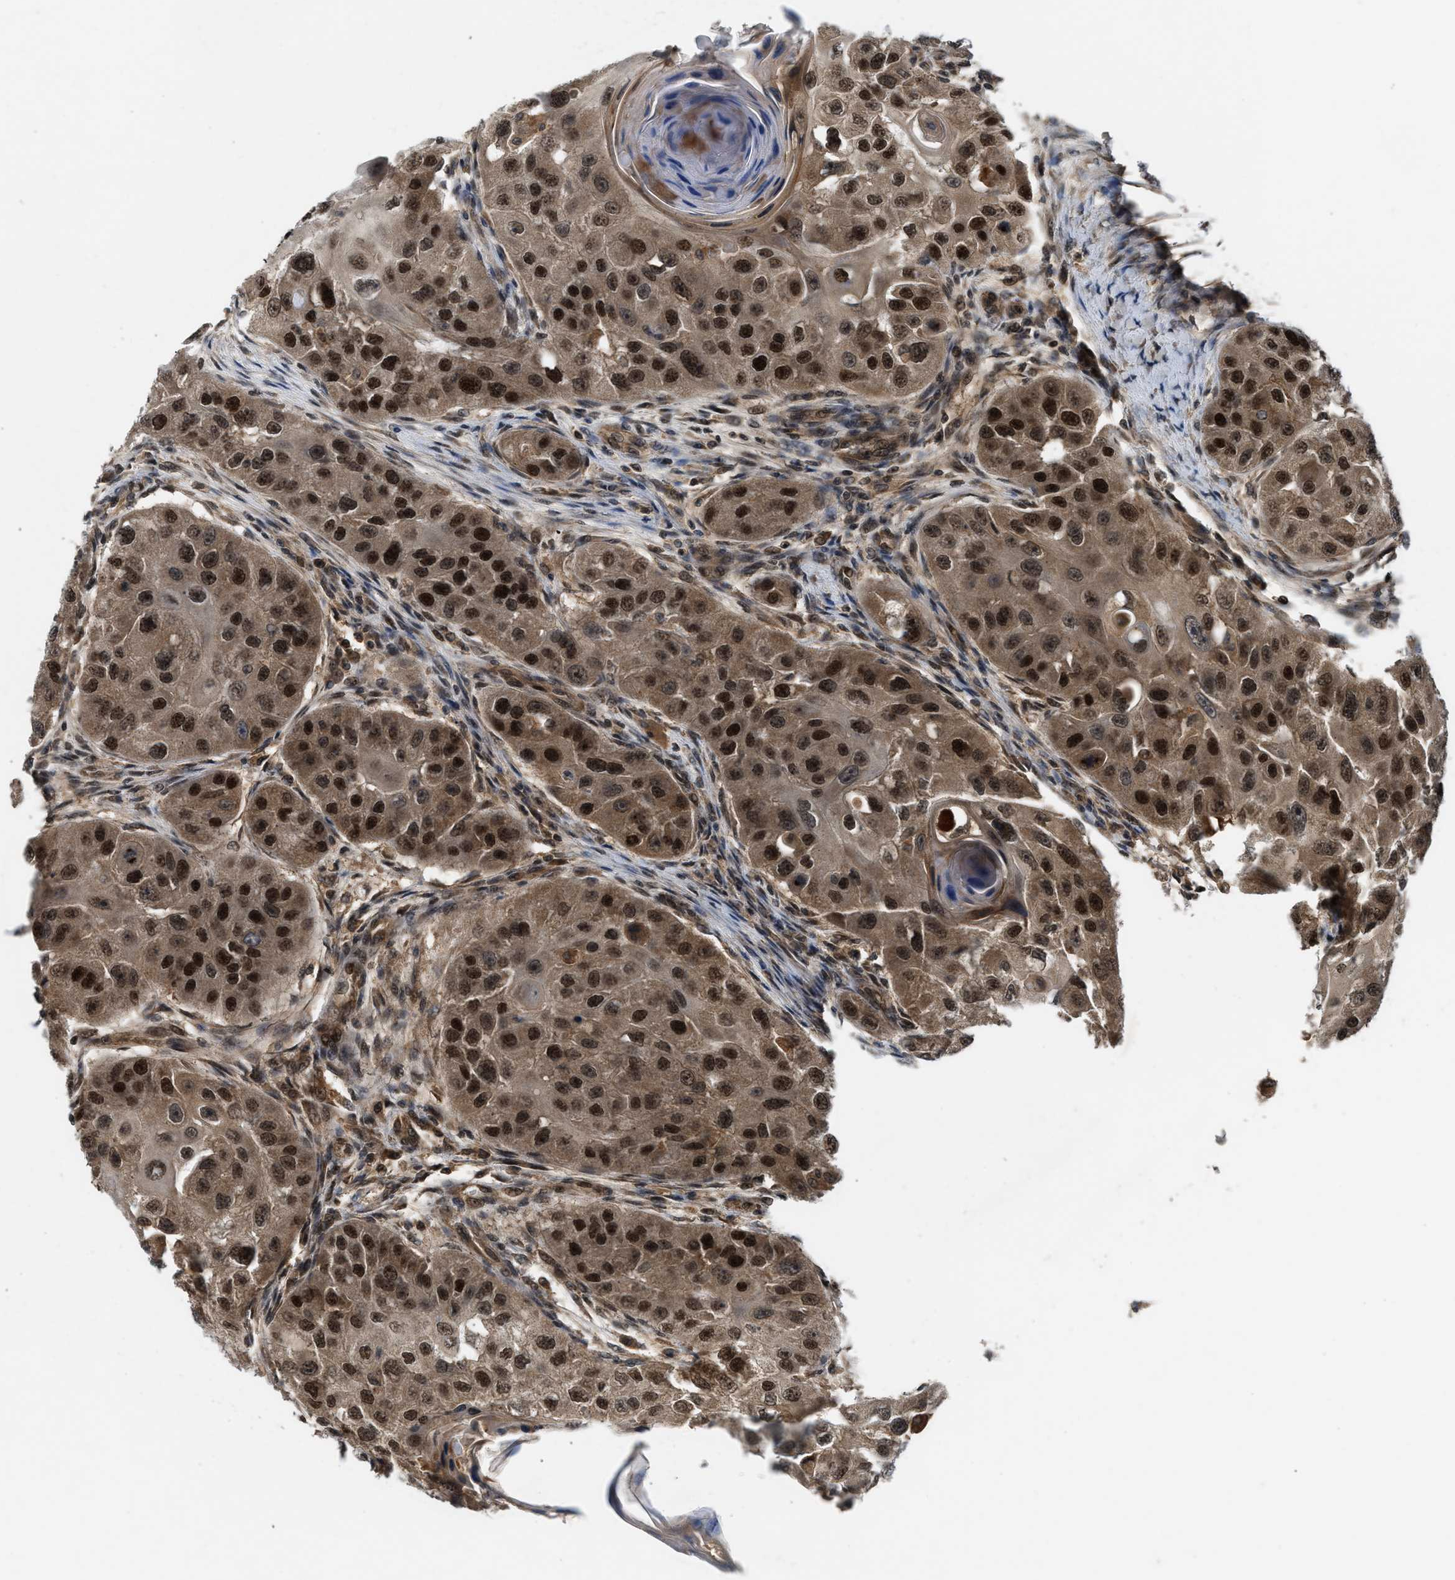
{"staining": {"intensity": "strong", "quantity": ">75%", "location": "cytoplasmic/membranous,nuclear"}, "tissue": "head and neck cancer", "cell_type": "Tumor cells", "image_type": "cancer", "snomed": [{"axis": "morphology", "description": "Normal tissue, NOS"}, {"axis": "morphology", "description": "Squamous cell carcinoma, NOS"}, {"axis": "topography", "description": "Skeletal muscle"}, {"axis": "topography", "description": "Head-Neck"}], "caption": "Tumor cells show high levels of strong cytoplasmic/membranous and nuclear staining in approximately >75% of cells in head and neck cancer. (Brightfield microscopy of DAB IHC at high magnification).", "gene": "RUSC2", "patient": {"sex": "male", "age": 51}}